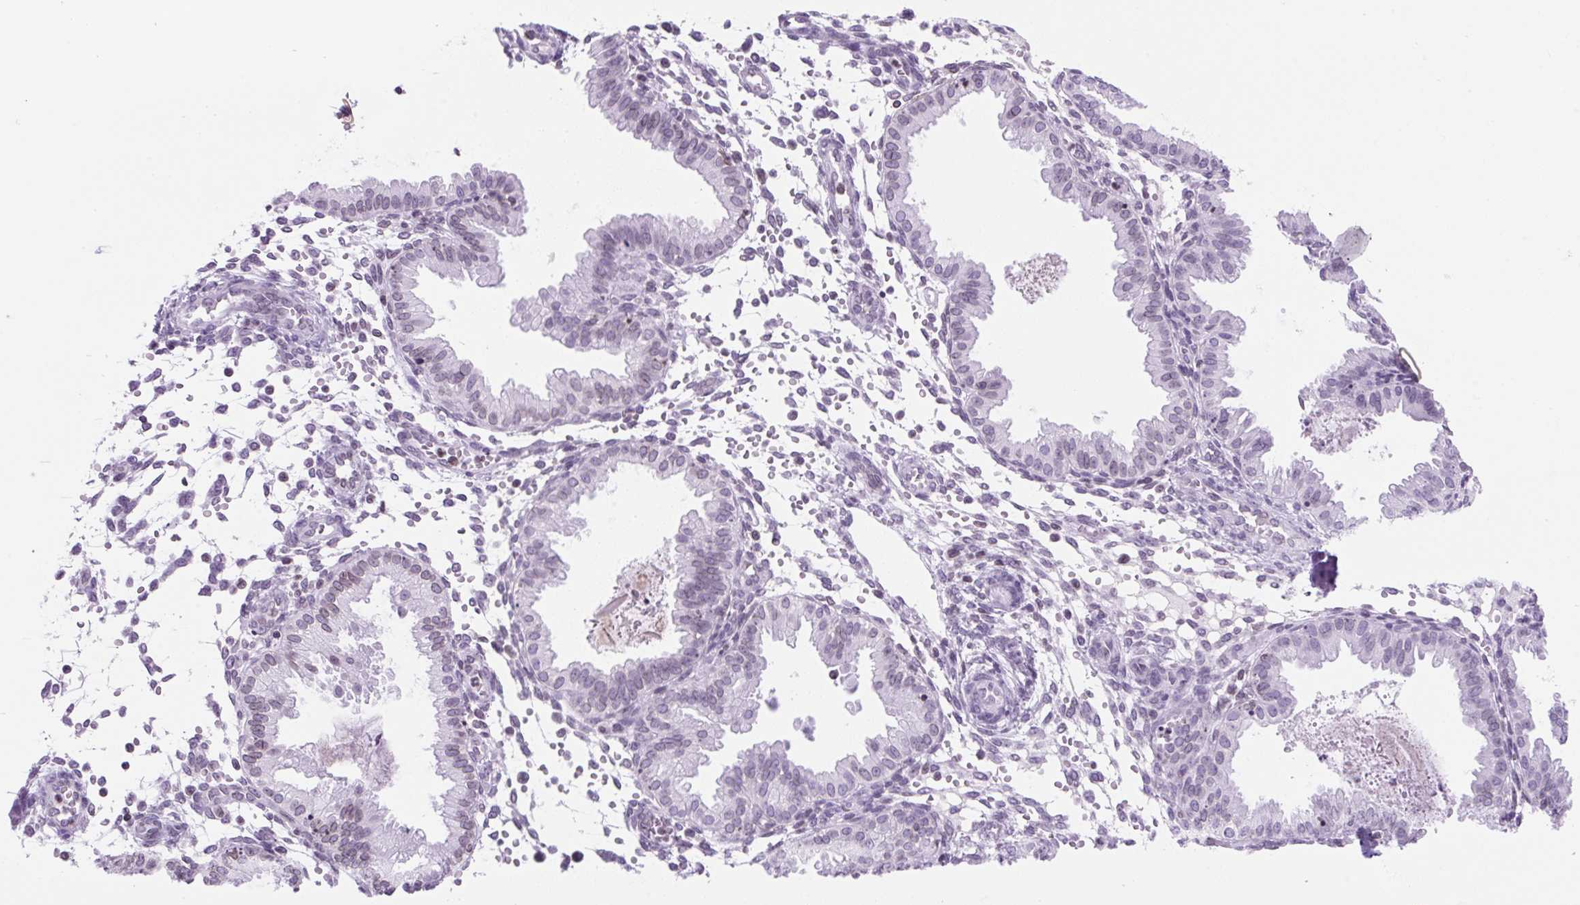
{"staining": {"intensity": "negative", "quantity": "none", "location": "none"}, "tissue": "endometrium", "cell_type": "Cells in endometrial stroma", "image_type": "normal", "snomed": [{"axis": "morphology", "description": "Normal tissue, NOS"}, {"axis": "topography", "description": "Endometrium"}], "caption": "IHC image of benign endometrium stained for a protein (brown), which demonstrates no expression in cells in endometrial stroma.", "gene": "VPREB1", "patient": {"sex": "female", "age": 33}}